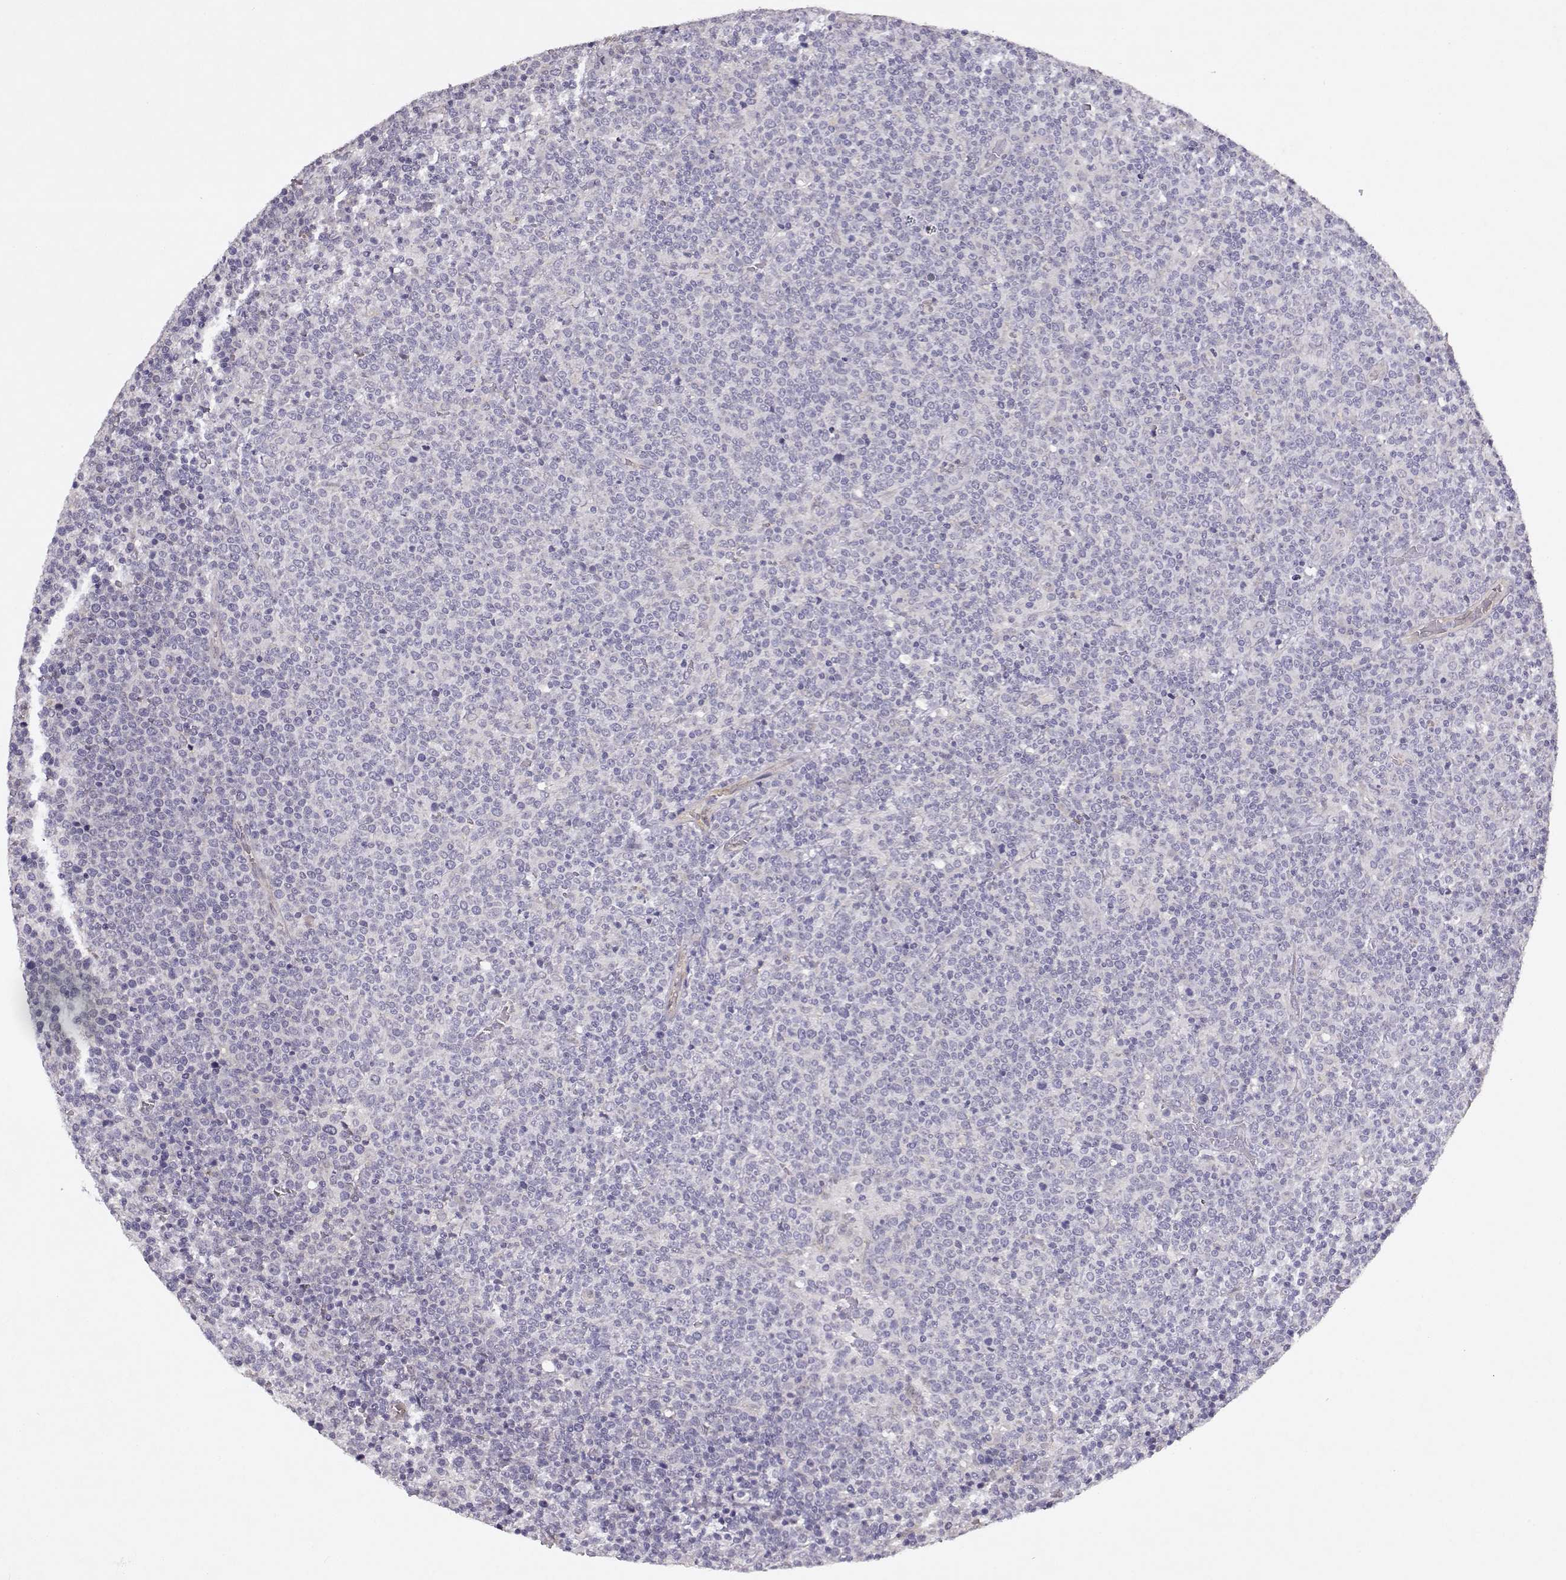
{"staining": {"intensity": "negative", "quantity": "none", "location": "none"}, "tissue": "lymphoma", "cell_type": "Tumor cells", "image_type": "cancer", "snomed": [{"axis": "morphology", "description": "Malignant lymphoma, non-Hodgkin's type, High grade"}, {"axis": "topography", "description": "Lymph node"}], "caption": "There is no significant positivity in tumor cells of malignant lymphoma, non-Hodgkin's type (high-grade).", "gene": "BMX", "patient": {"sex": "male", "age": 61}}